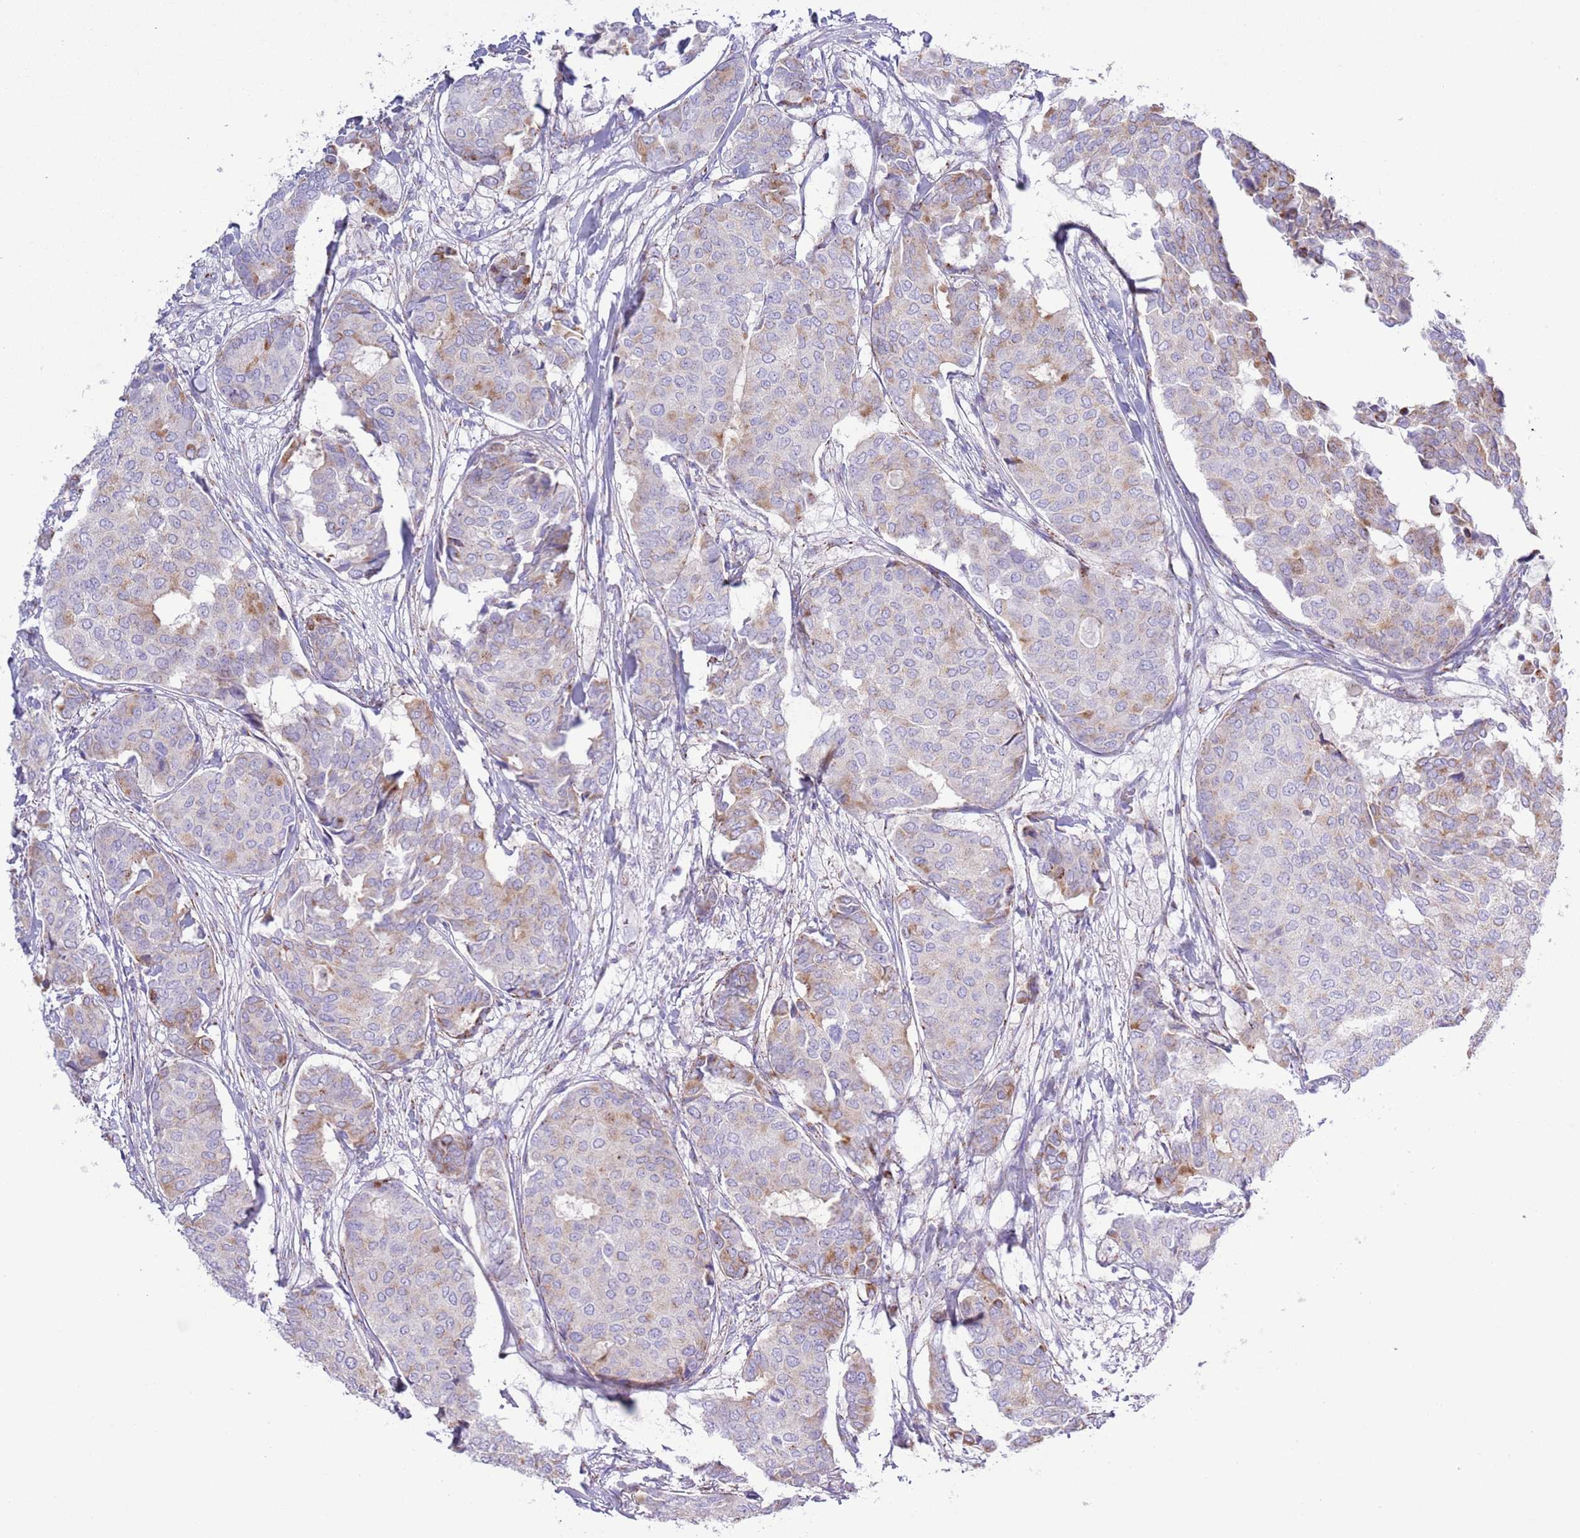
{"staining": {"intensity": "weak", "quantity": "<25%", "location": "cytoplasmic/membranous"}, "tissue": "breast cancer", "cell_type": "Tumor cells", "image_type": "cancer", "snomed": [{"axis": "morphology", "description": "Duct carcinoma"}, {"axis": "topography", "description": "Breast"}], "caption": "Breast cancer (intraductal carcinoma) was stained to show a protein in brown. There is no significant expression in tumor cells.", "gene": "ATP6V1B1", "patient": {"sex": "female", "age": 75}}